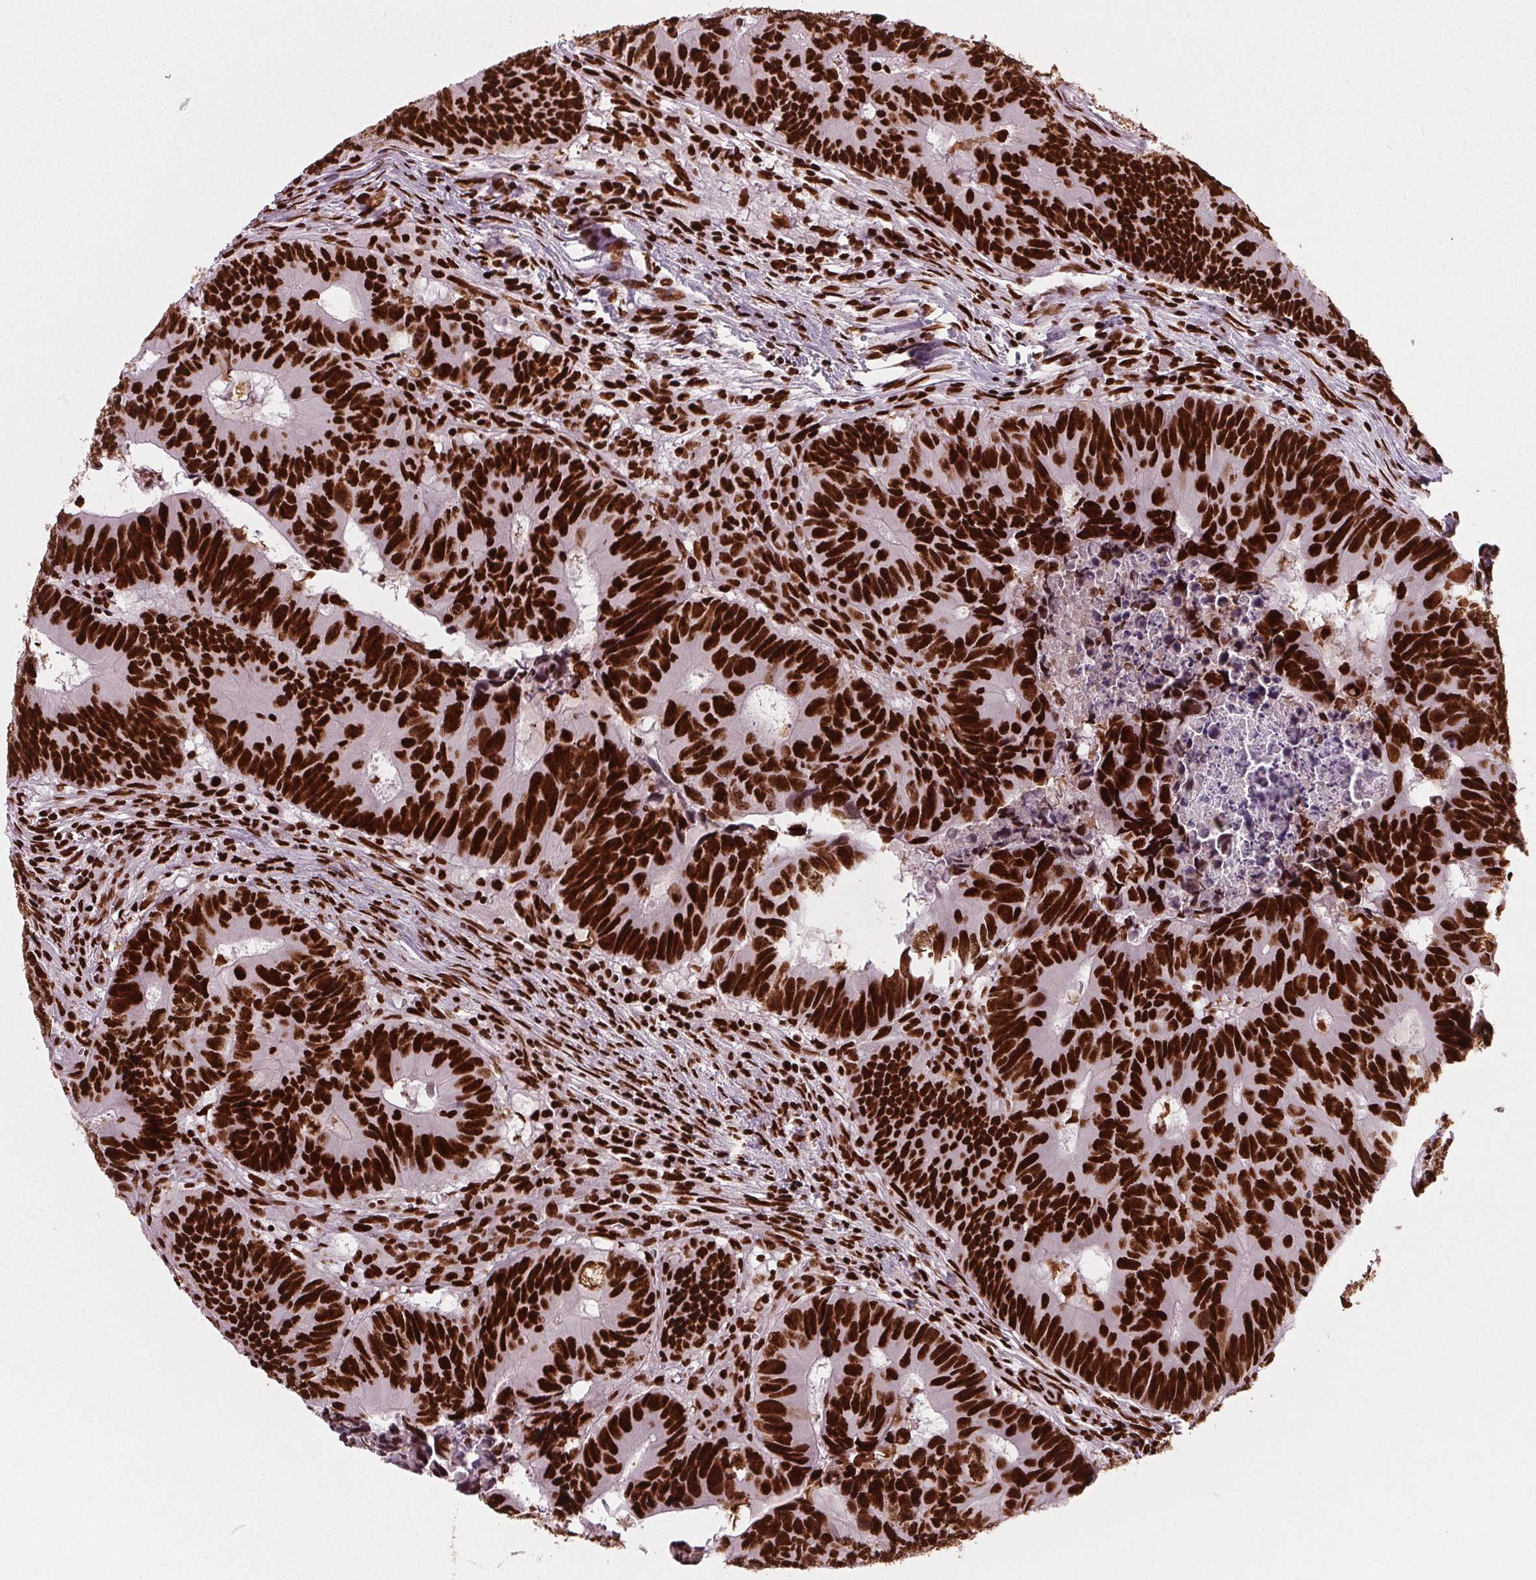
{"staining": {"intensity": "strong", "quantity": ">75%", "location": "nuclear"}, "tissue": "colorectal cancer", "cell_type": "Tumor cells", "image_type": "cancer", "snomed": [{"axis": "morphology", "description": "Adenocarcinoma, NOS"}, {"axis": "topography", "description": "Colon"}], "caption": "Protein analysis of colorectal adenocarcinoma tissue demonstrates strong nuclear expression in approximately >75% of tumor cells.", "gene": "BRD4", "patient": {"sex": "female", "age": 82}}